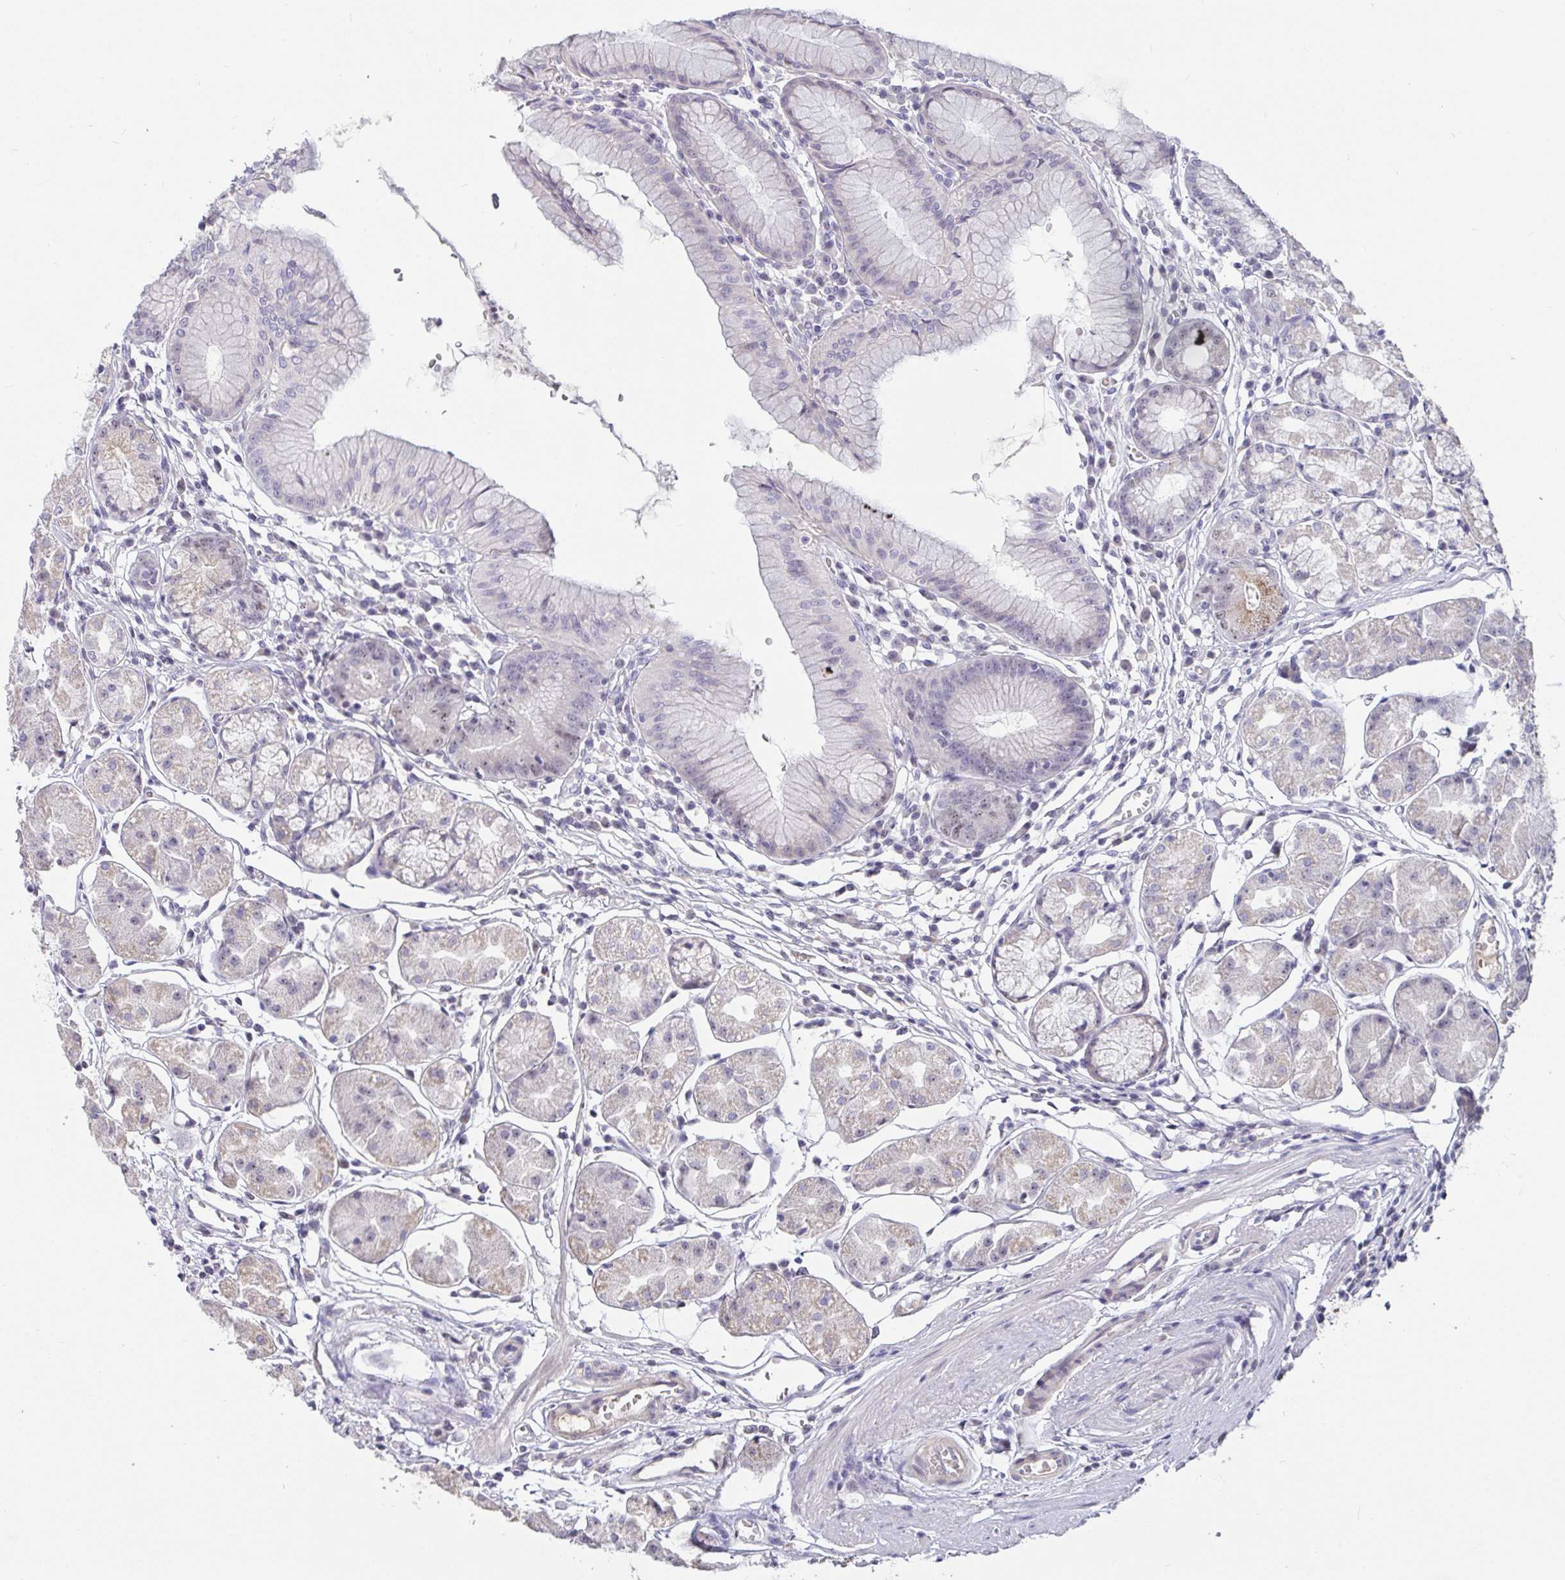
{"staining": {"intensity": "weak", "quantity": "<25%", "location": "nuclear"}, "tissue": "stomach", "cell_type": "Glandular cells", "image_type": "normal", "snomed": [{"axis": "morphology", "description": "Normal tissue, NOS"}, {"axis": "topography", "description": "Stomach"}], "caption": "Immunohistochemical staining of benign human stomach exhibits no significant staining in glandular cells.", "gene": "MYC", "patient": {"sex": "male", "age": 55}}